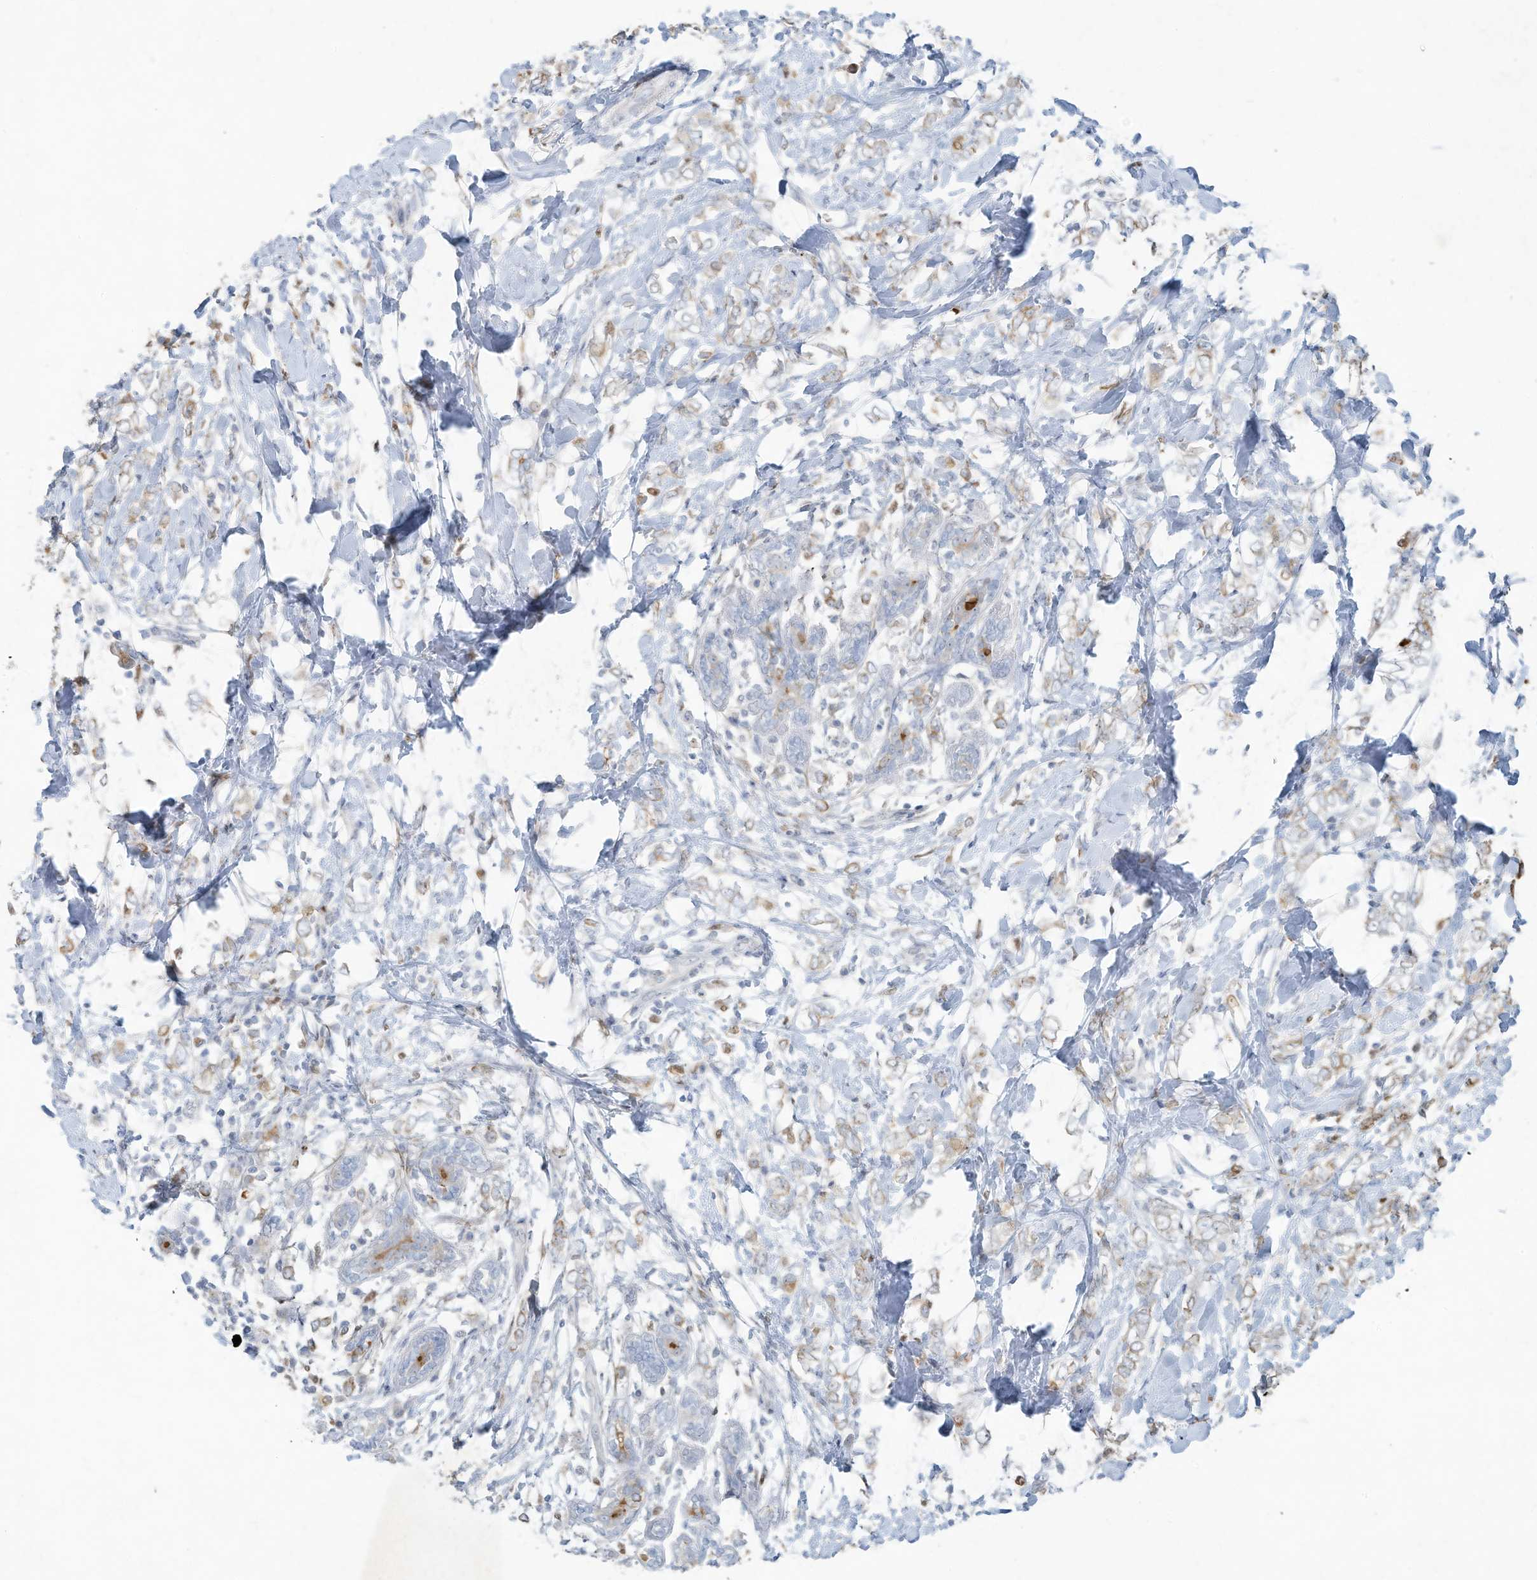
{"staining": {"intensity": "weak", "quantity": "<25%", "location": "cytoplasmic/membranous"}, "tissue": "breast cancer", "cell_type": "Tumor cells", "image_type": "cancer", "snomed": [{"axis": "morphology", "description": "Normal tissue, NOS"}, {"axis": "morphology", "description": "Lobular carcinoma"}, {"axis": "topography", "description": "Breast"}], "caption": "Immunohistochemistry (IHC) micrograph of neoplastic tissue: human breast lobular carcinoma stained with DAB (3,3'-diaminobenzidine) shows no significant protein positivity in tumor cells.", "gene": "TUBE1", "patient": {"sex": "female", "age": 47}}